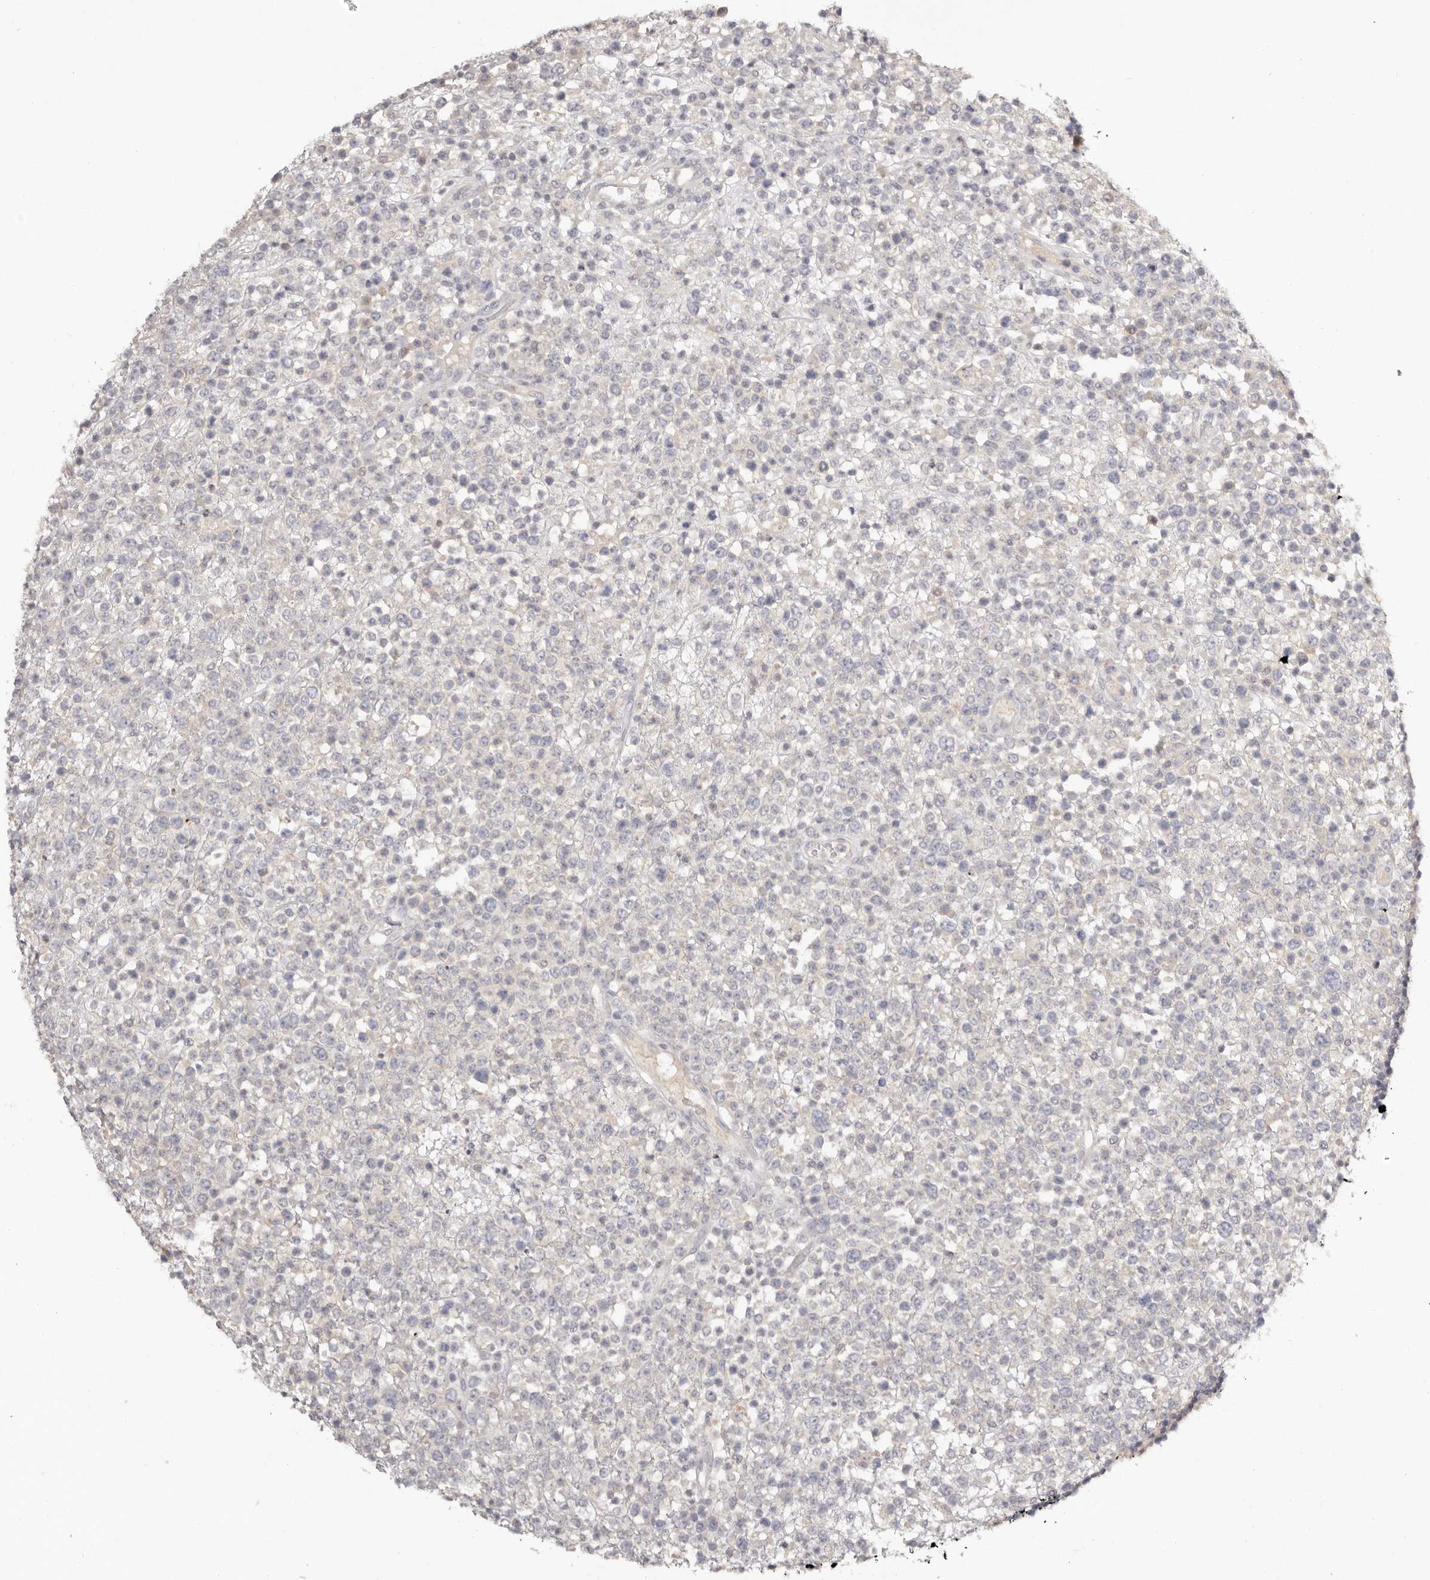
{"staining": {"intensity": "negative", "quantity": "none", "location": "none"}, "tissue": "lymphoma", "cell_type": "Tumor cells", "image_type": "cancer", "snomed": [{"axis": "morphology", "description": "Malignant lymphoma, non-Hodgkin's type, High grade"}, {"axis": "topography", "description": "Colon"}], "caption": "DAB (3,3'-diaminobenzidine) immunohistochemical staining of high-grade malignant lymphoma, non-Hodgkin's type demonstrates no significant staining in tumor cells.", "gene": "SCUBE2", "patient": {"sex": "female", "age": 53}}